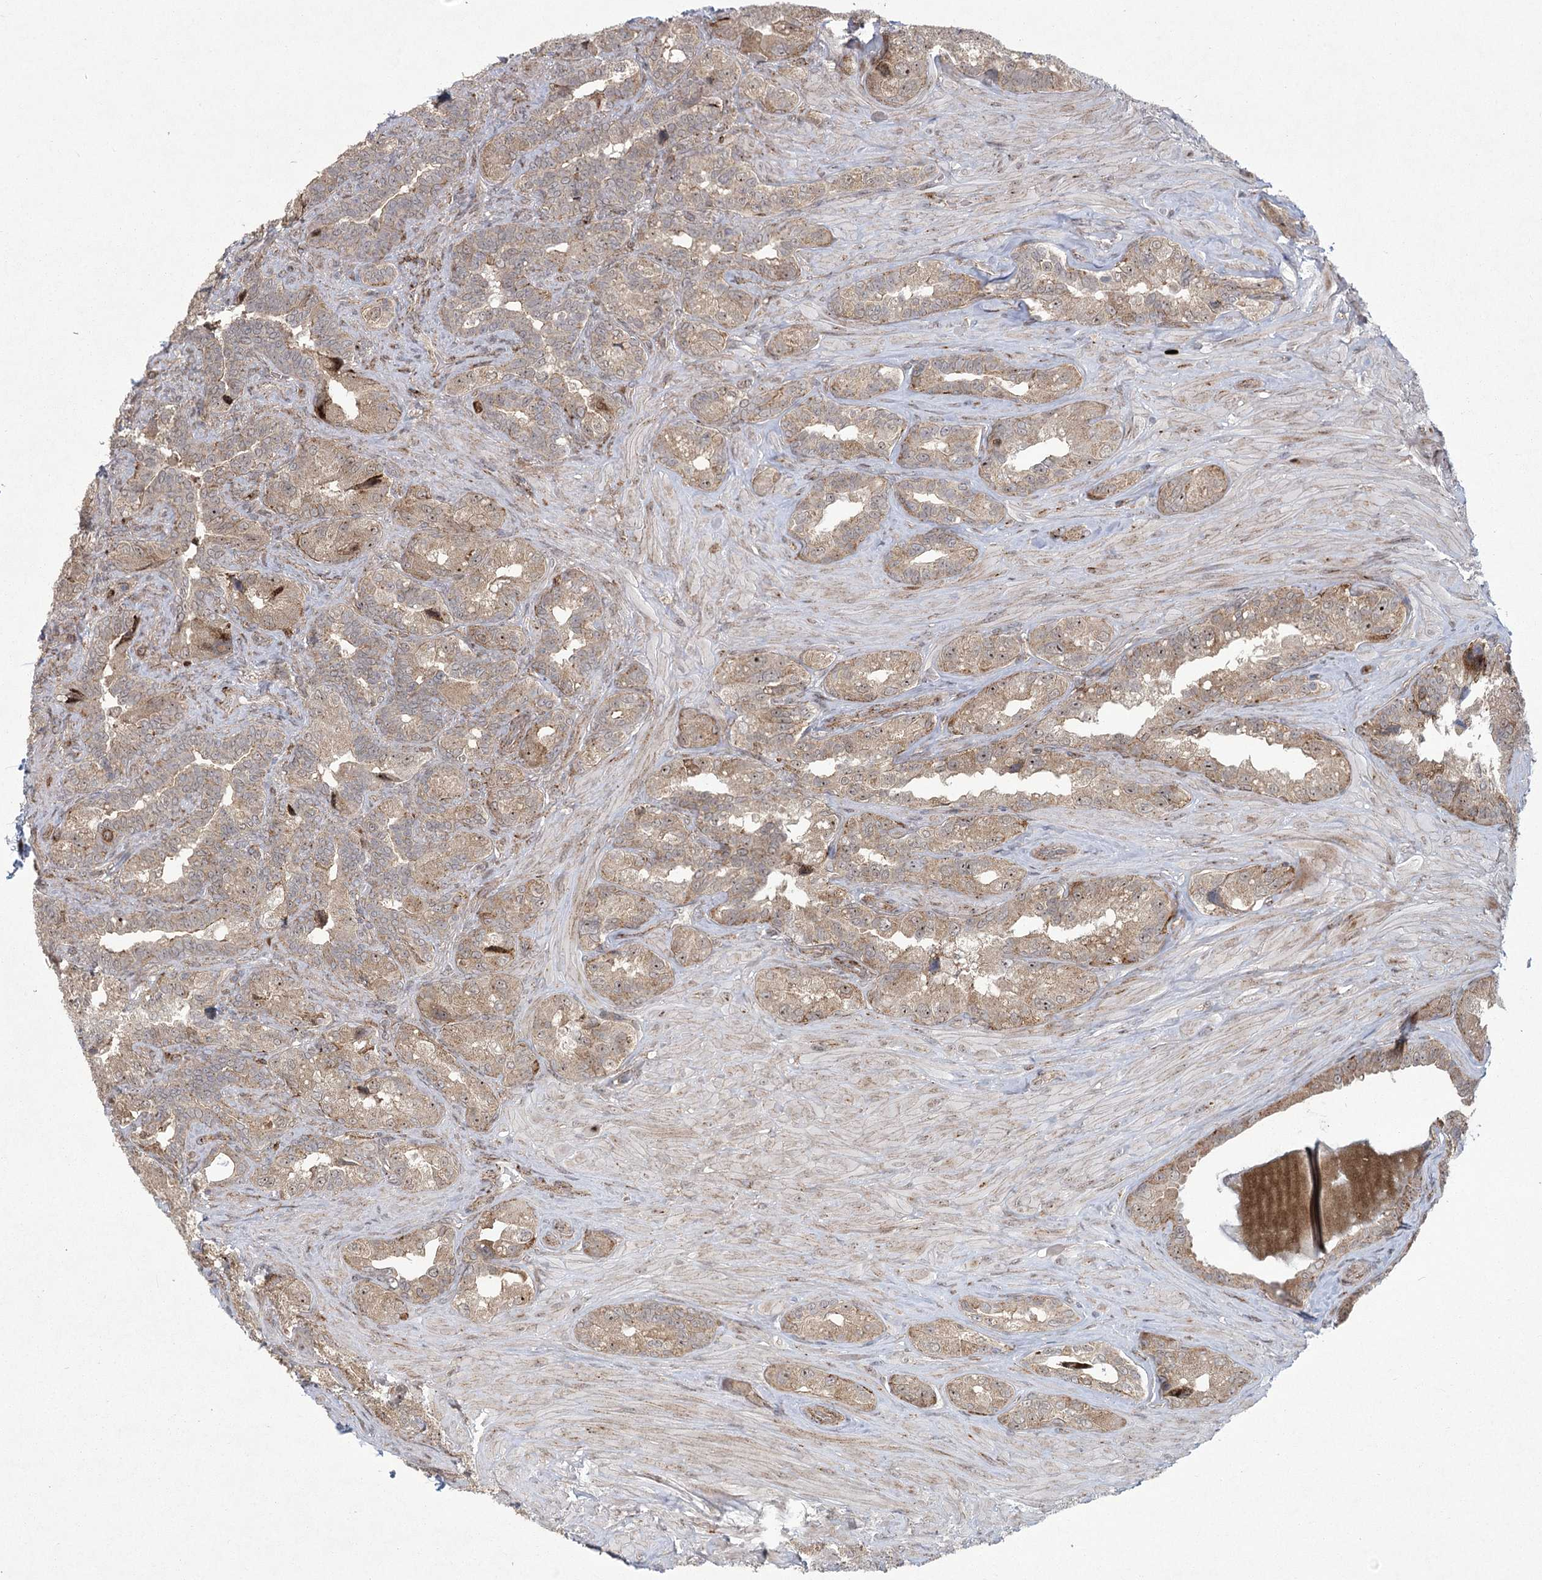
{"staining": {"intensity": "moderate", "quantity": "25%-75%", "location": "cytoplasmic/membranous,nuclear"}, "tissue": "seminal vesicle", "cell_type": "Glandular cells", "image_type": "normal", "snomed": [{"axis": "morphology", "description": "Normal tissue, NOS"}, {"axis": "topography", "description": "Seminal veicle"}, {"axis": "topography", "description": "Peripheral nerve tissue"}], "caption": "IHC micrograph of unremarkable seminal vesicle stained for a protein (brown), which reveals medium levels of moderate cytoplasmic/membranous,nuclear positivity in approximately 25%-75% of glandular cells.", "gene": "PARM1", "patient": {"sex": "male", "age": 67}}